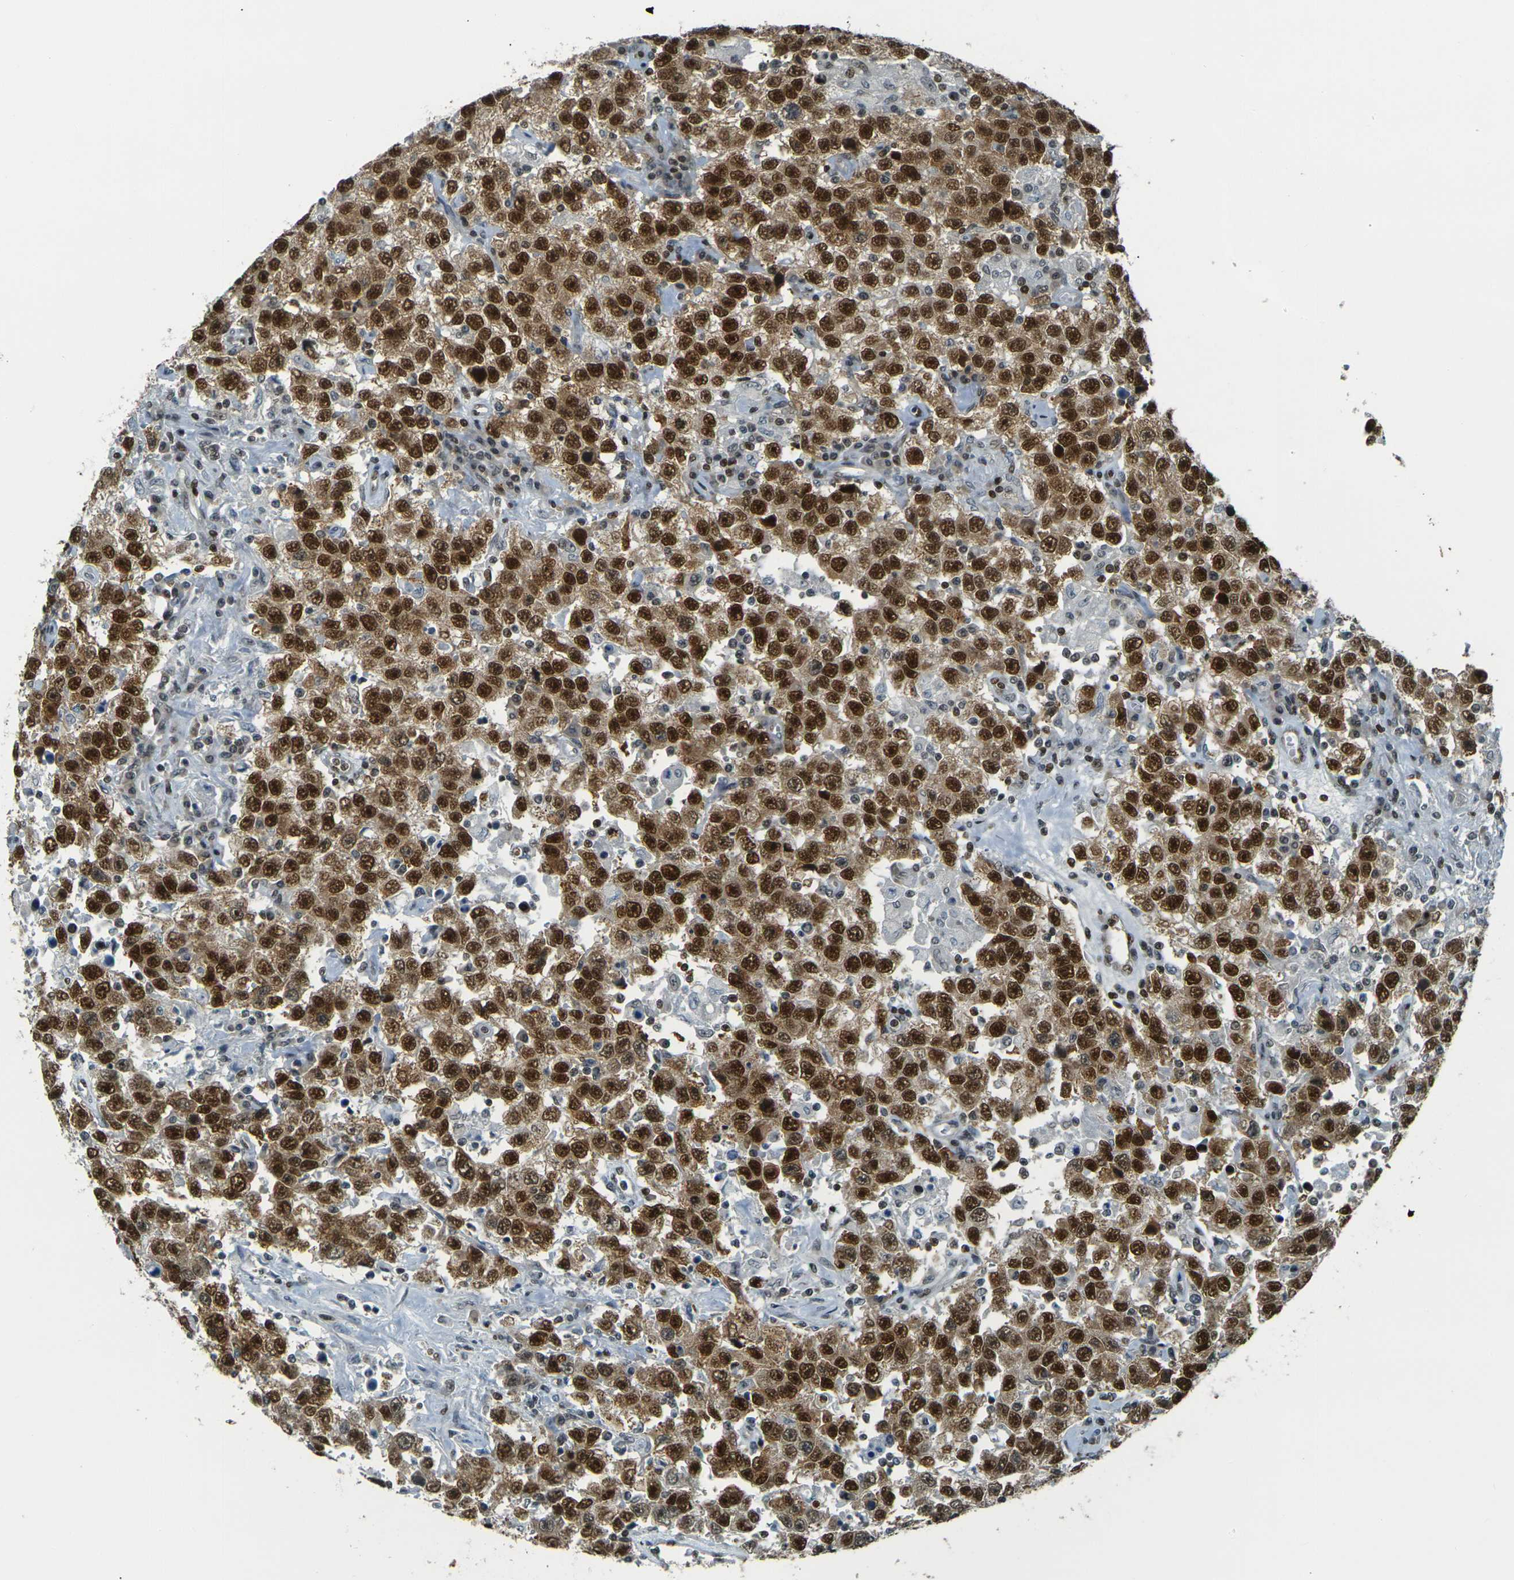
{"staining": {"intensity": "strong", "quantity": ">75%", "location": "cytoplasmic/membranous,nuclear"}, "tissue": "testis cancer", "cell_type": "Tumor cells", "image_type": "cancer", "snomed": [{"axis": "morphology", "description": "Seminoma, NOS"}, {"axis": "topography", "description": "Testis"}], "caption": "Immunohistochemical staining of testis seminoma exhibits high levels of strong cytoplasmic/membranous and nuclear protein expression in about >75% of tumor cells. The staining was performed using DAB to visualize the protein expression in brown, while the nuclei were stained in blue with hematoxylin (Magnification: 20x).", "gene": "NHEJ1", "patient": {"sex": "male", "age": 41}}